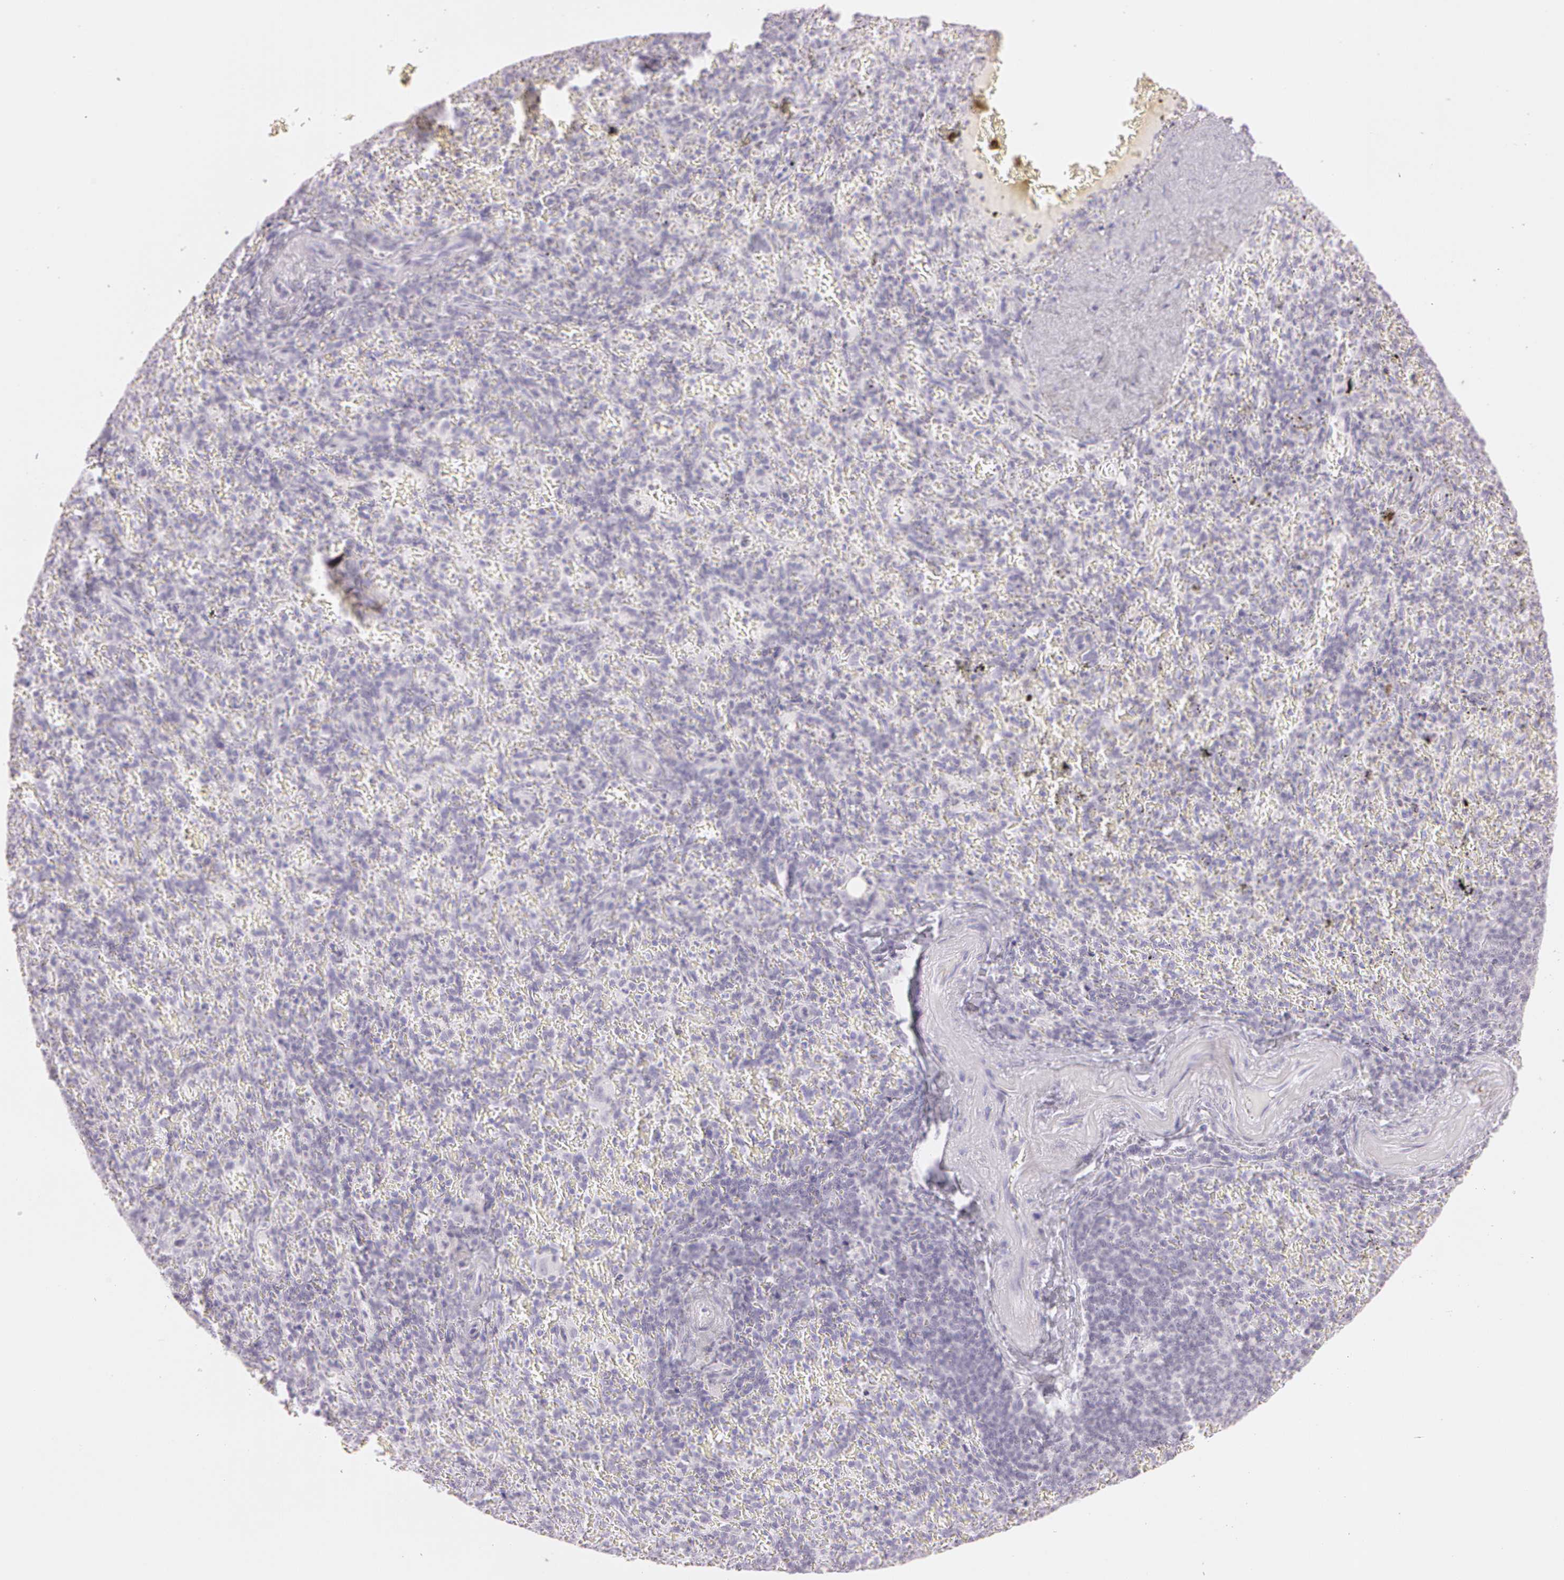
{"staining": {"intensity": "negative", "quantity": "none", "location": "none"}, "tissue": "spleen", "cell_type": "Cells in red pulp", "image_type": "normal", "snomed": [{"axis": "morphology", "description": "Normal tissue, NOS"}, {"axis": "topography", "description": "Spleen"}], "caption": "DAB (3,3'-diaminobenzidine) immunohistochemical staining of benign spleen demonstrates no significant expression in cells in red pulp. (Brightfield microscopy of DAB immunohistochemistry at high magnification).", "gene": "OTC", "patient": {"sex": "female", "age": 50}}